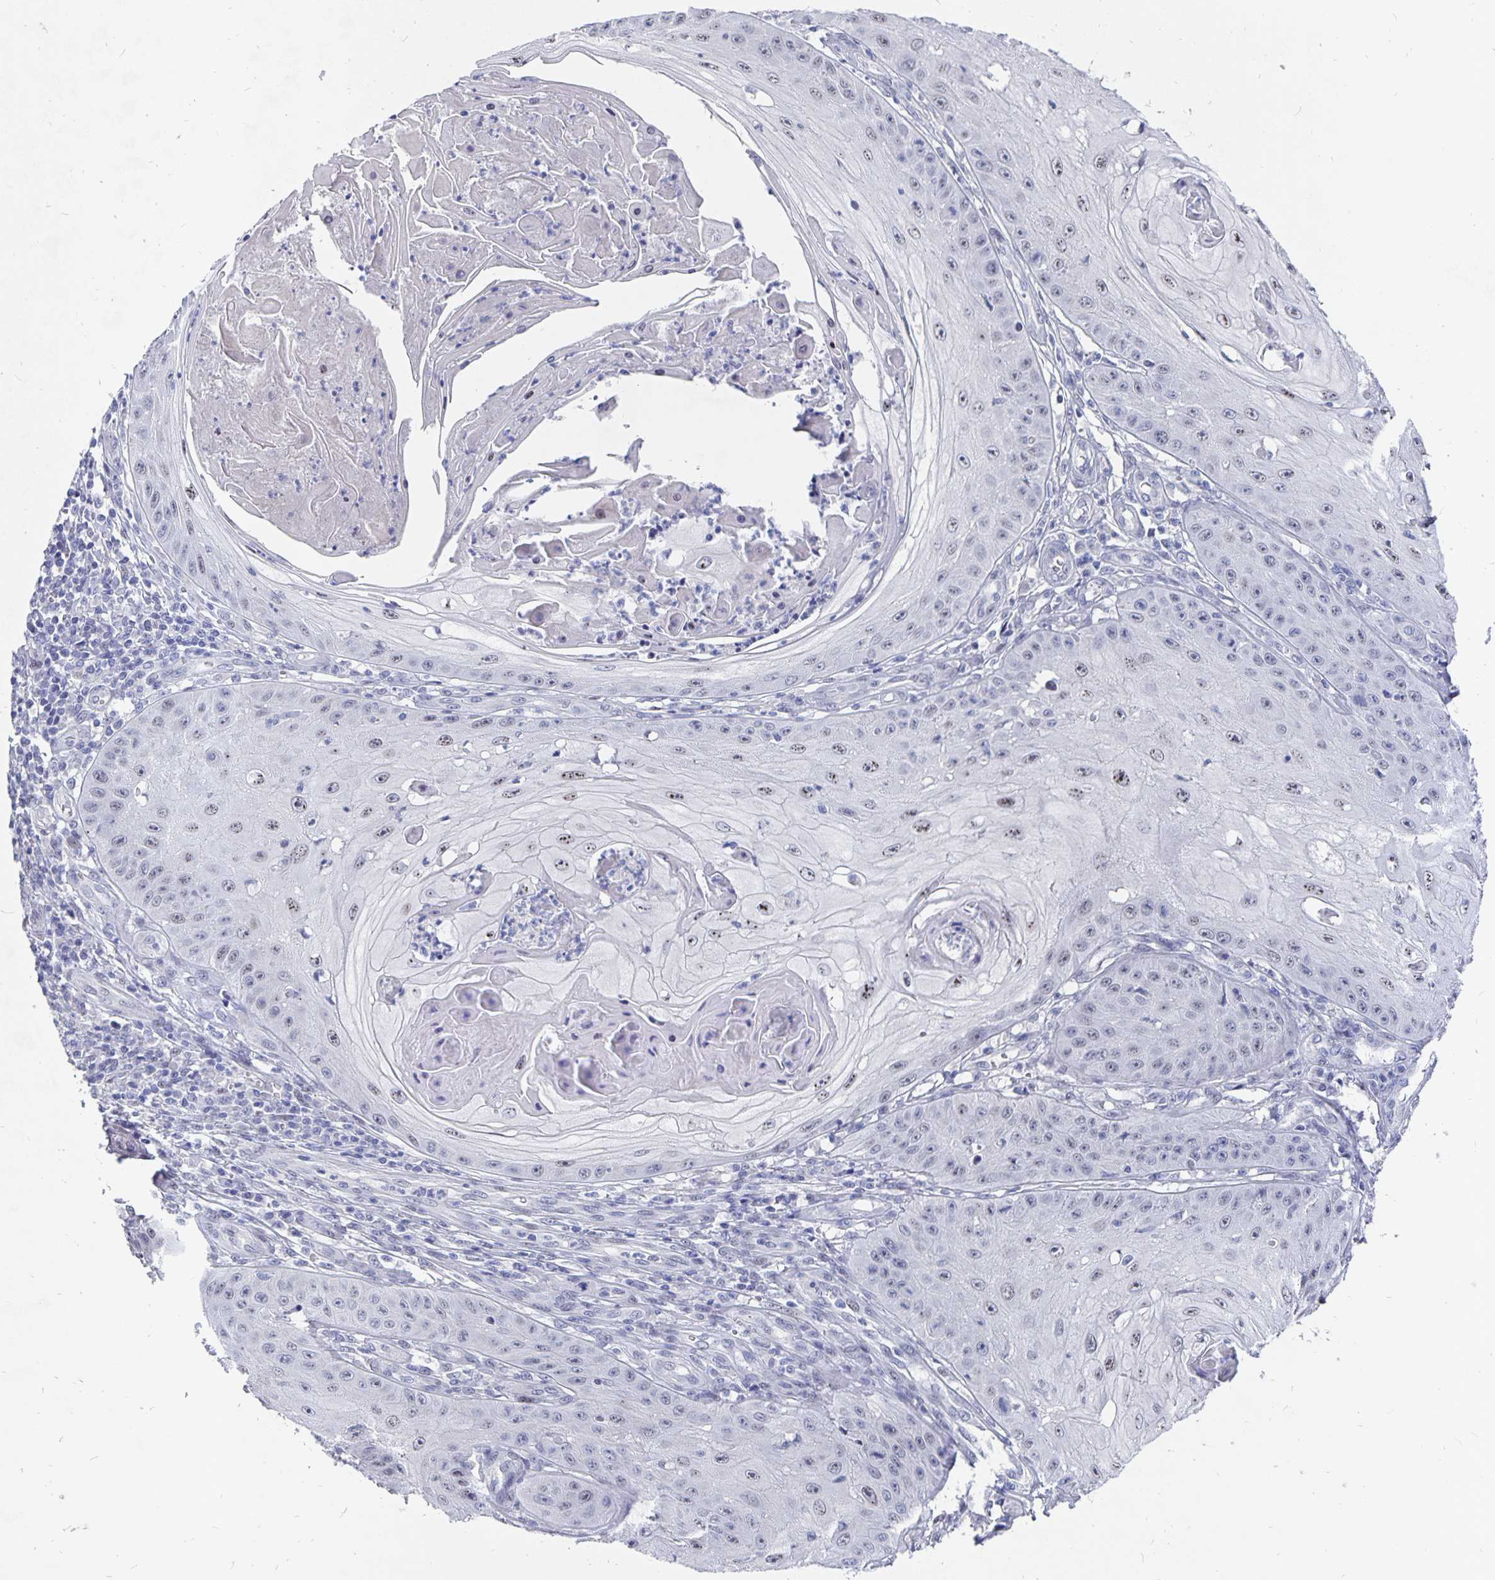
{"staining": {"intensity": "weak", "quantity": "25%-75%", "location": "nuclear"}, "tissue": "skin cancer", "cell_type": "Tumor cells", "image_type": "cancer", "snomed": [{"axis": "morphology", "description": "Squamous cell carcinoma, NOS"}, {"axis": "topography", "description": "Skin"}], "caption": "A histopathology image showing weak nuclear positivity in approximately 25%-75% of tumor cells in skin cancer (squamous cell carcinoma), as visualized by brown immunohistochemical staining.", "gene": "SMOC1", "patient": {"sex": "male", "age": 70}}